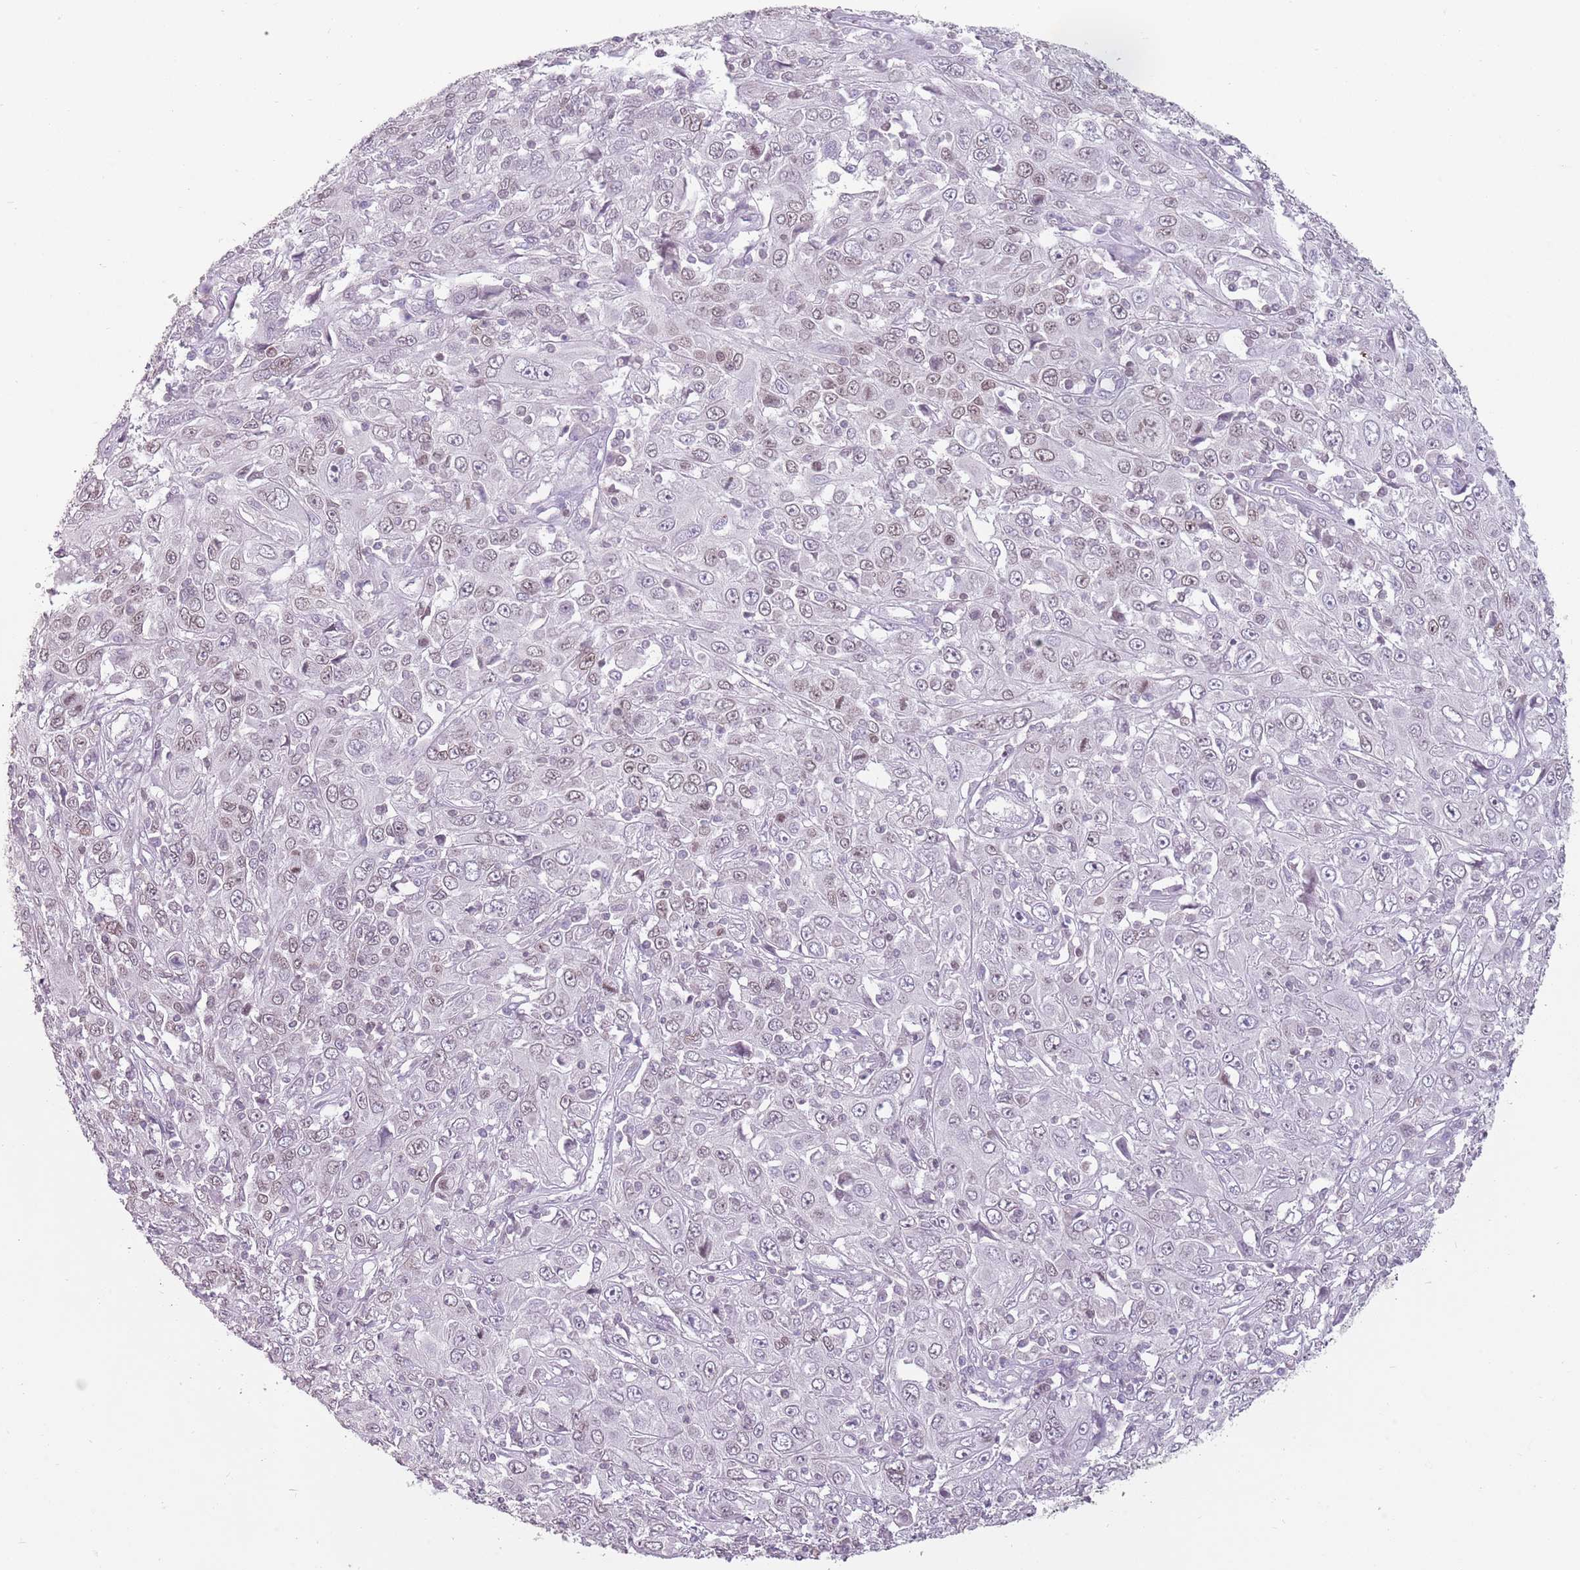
{"staining": {"intensity": "weak", "quantity": "<25%", "location": "nuclear"}, "tissue": "cervical cancer", "cell_type": "Tumor cells", "image_type": "cancer", "snomed": [{"axis": "morphology", "description": "Squamous cell carcinoma, NOS"}, {"axis": "topography", "description": "Cervix"}], "caption": "High power microscopy image of an immunohistochemistry (IHC) image of cervical cancer, revealing no significant staining in tumor cells.", "gene": "ZNF574", "patient": {"sex": "female", "age": 46}}